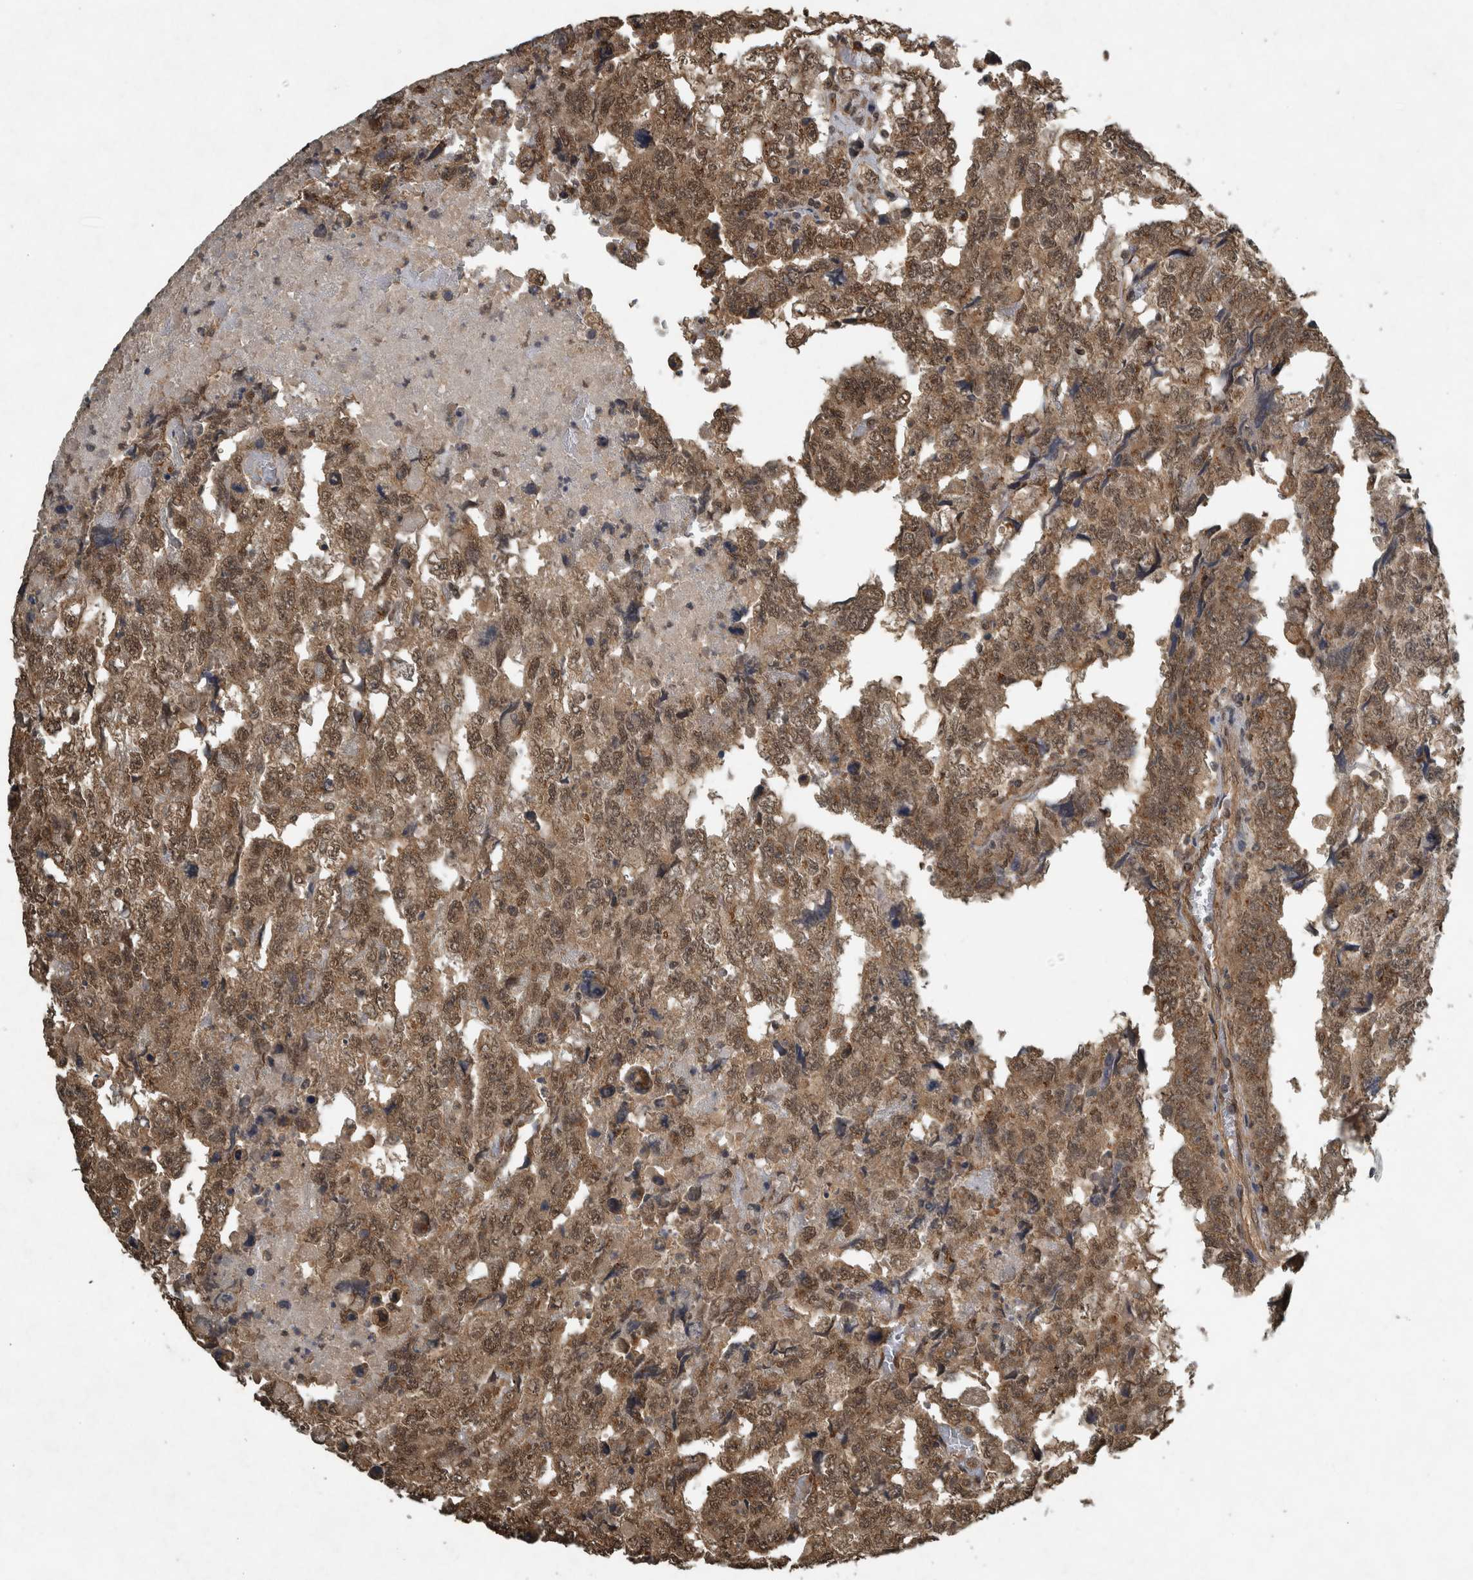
{"staining": {"intensity": "moderate", "quantity": ">75%", "location": "cytoplasmic/membranous,nuclear"}, "tissue": "testis cancer", "cell_type": "Tumor cells", "image_type": "cancer", "snomed": [{"axis": "morphology", "description": "Carcinoma, Embryonal, NOS"}, {"axis": "topography", "description": "Testis"}], "caption": "There is medium levels of moderate cytoplasmic/membranous and nuclear positivity in tumor cells of embryonal carcinoma (testis), as demonstrated by immunohistochemical staining (brown color).", "gene": "ARHGEF12", "patient": {"sex": "male", "age": 36}}